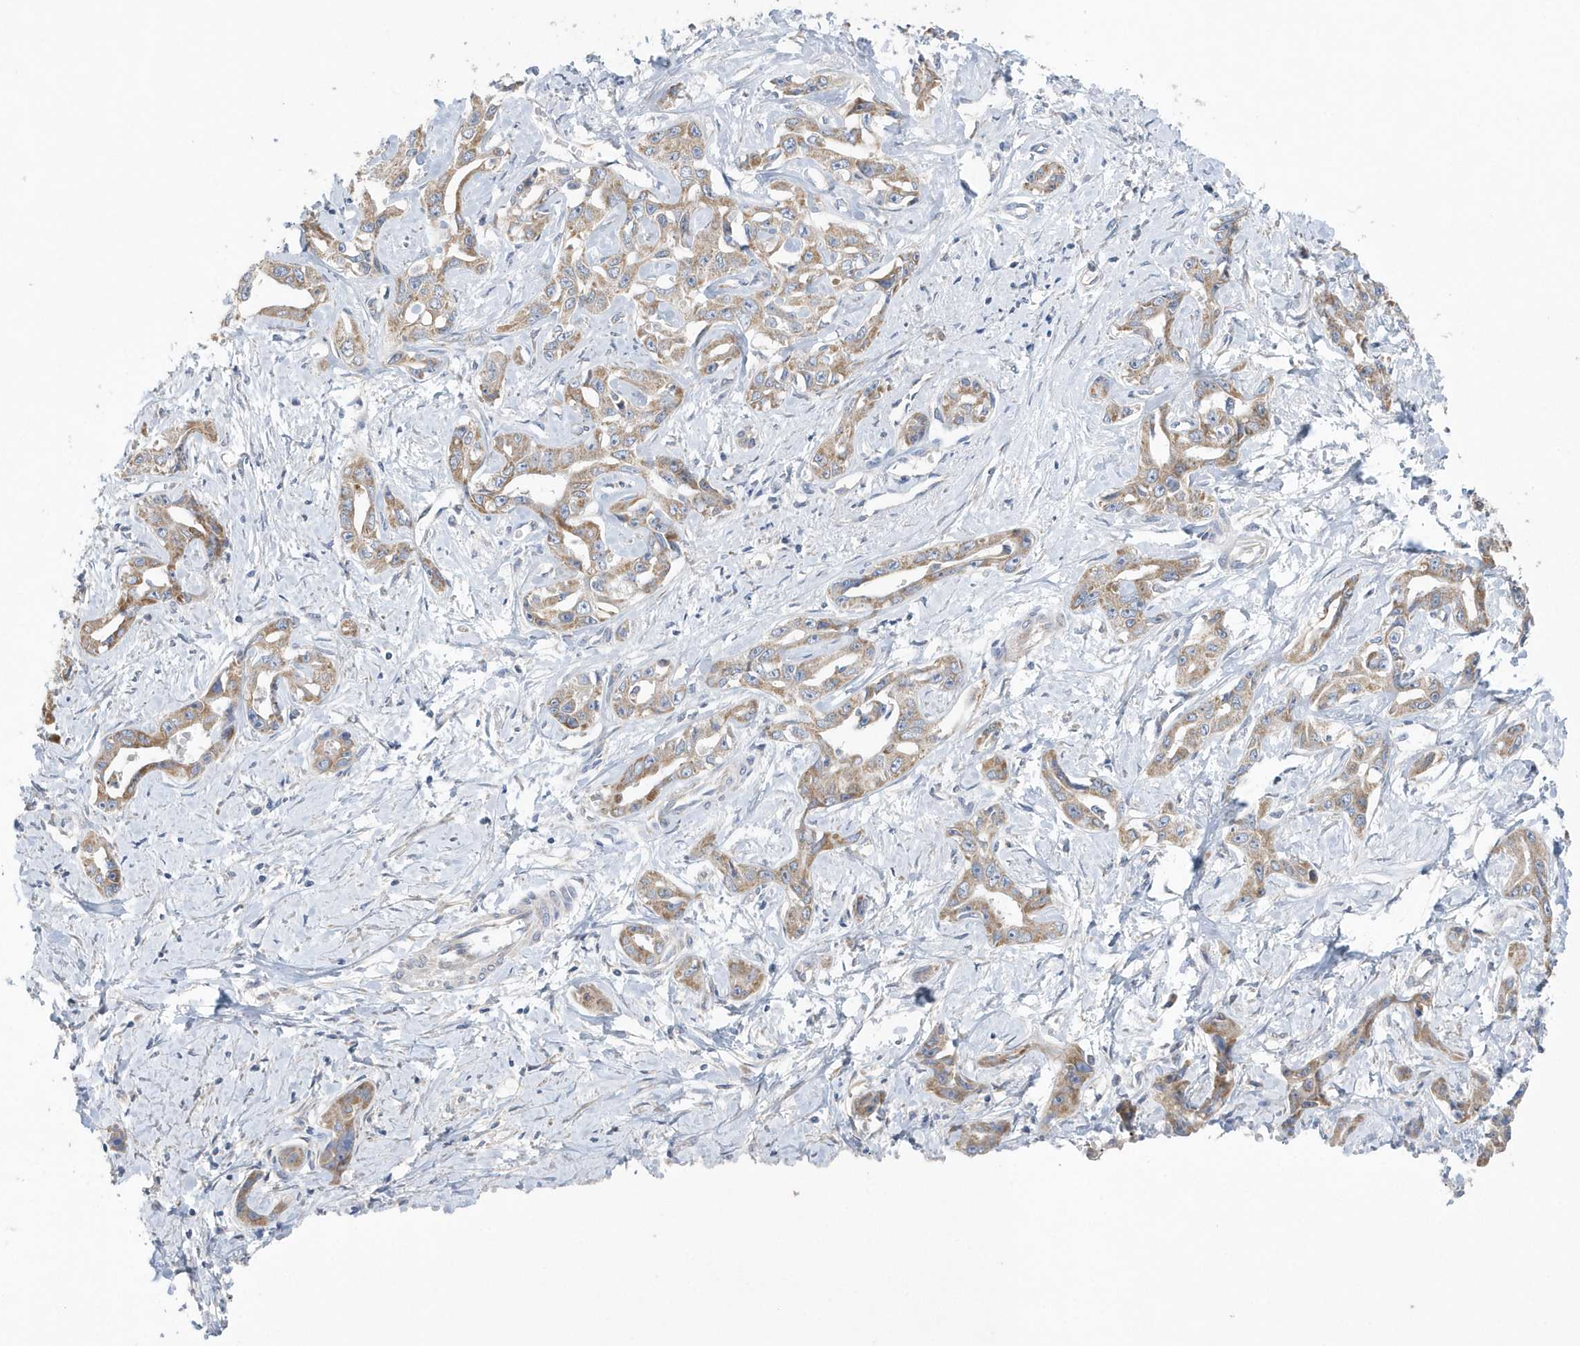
{"staining": {"intensity": "moderate", "quantity": ">75%", "location": "cytoplasmic/membranous"}, "tissue": "liver cancer", "cell_type": "Tumor cells", "image_type": "cancer", "snomed": [{"axis": "morphology", "description": "Cholangiocarcinoma"}, {"axis": "topography", "description": "Liver"}], "caption": "Moderate cytoplasmic/membranous staining for a protein is identified in about >75% of tumor cells of cholangiocarcinoma (liver) using IHC.", "gene": "SPATA5", "patient": {"sex": "male", "age": 59}}